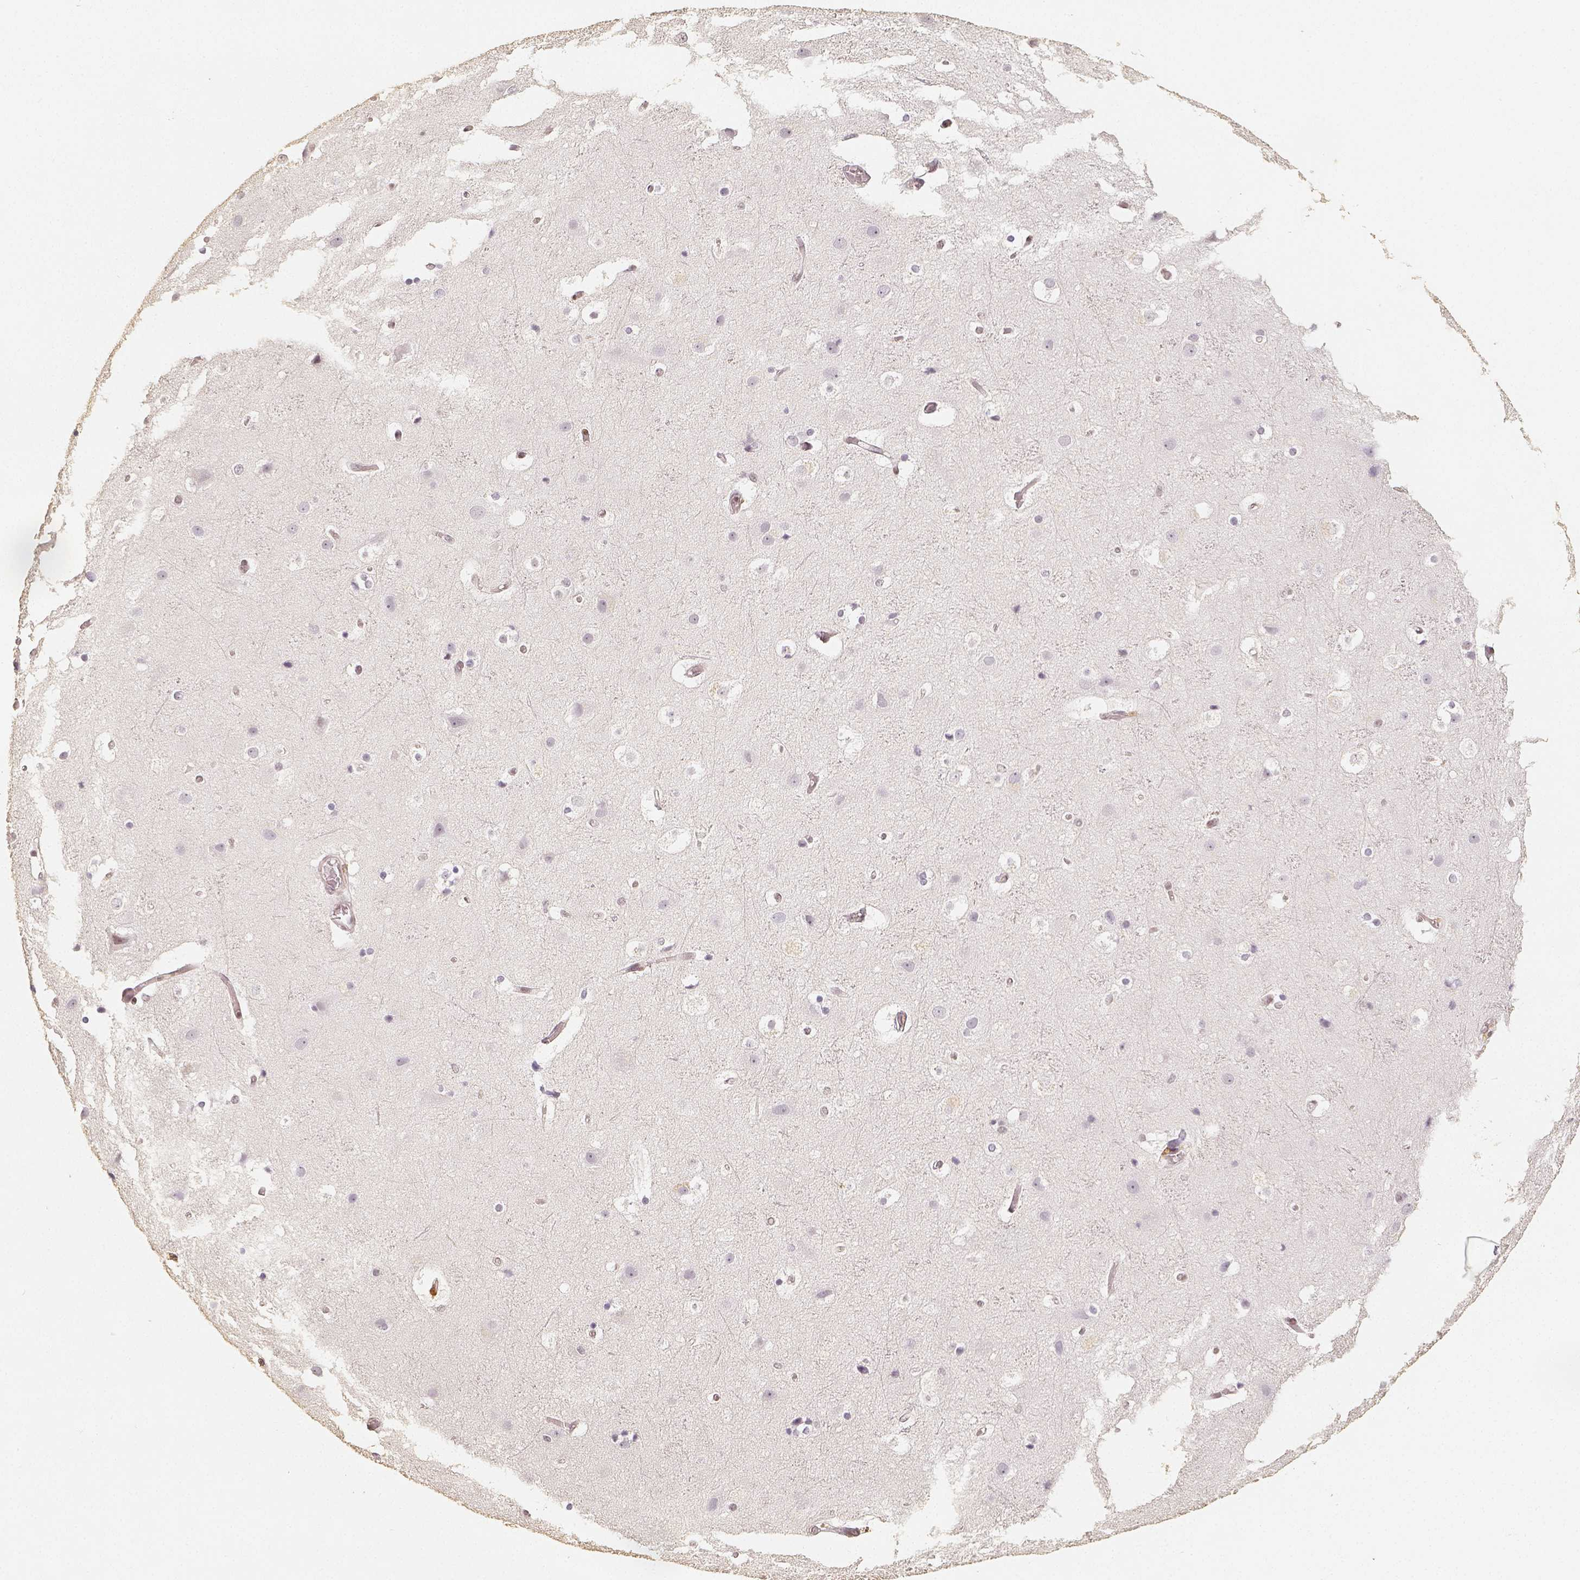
{"staining": {"intensity": "moderate", "quantity": ">75%", "location": "nuclear"}, "tissue": "cerebral cortex", "cell_type": "Endothelial cells", "image_type": "normal", "snomed": [{"axis": "morphology", "description": "Normal tissue, NOS"}, {"axis": "topography", "description": "Cerebral cortex"}], "caption": "Immunohistochemical staining of benign cerebral cortex displays moderate nuclear protein positivity in about >75% of endothelial cells.", "gene": "HDAC1", "patient": {"sex": "female", "age": 52}}